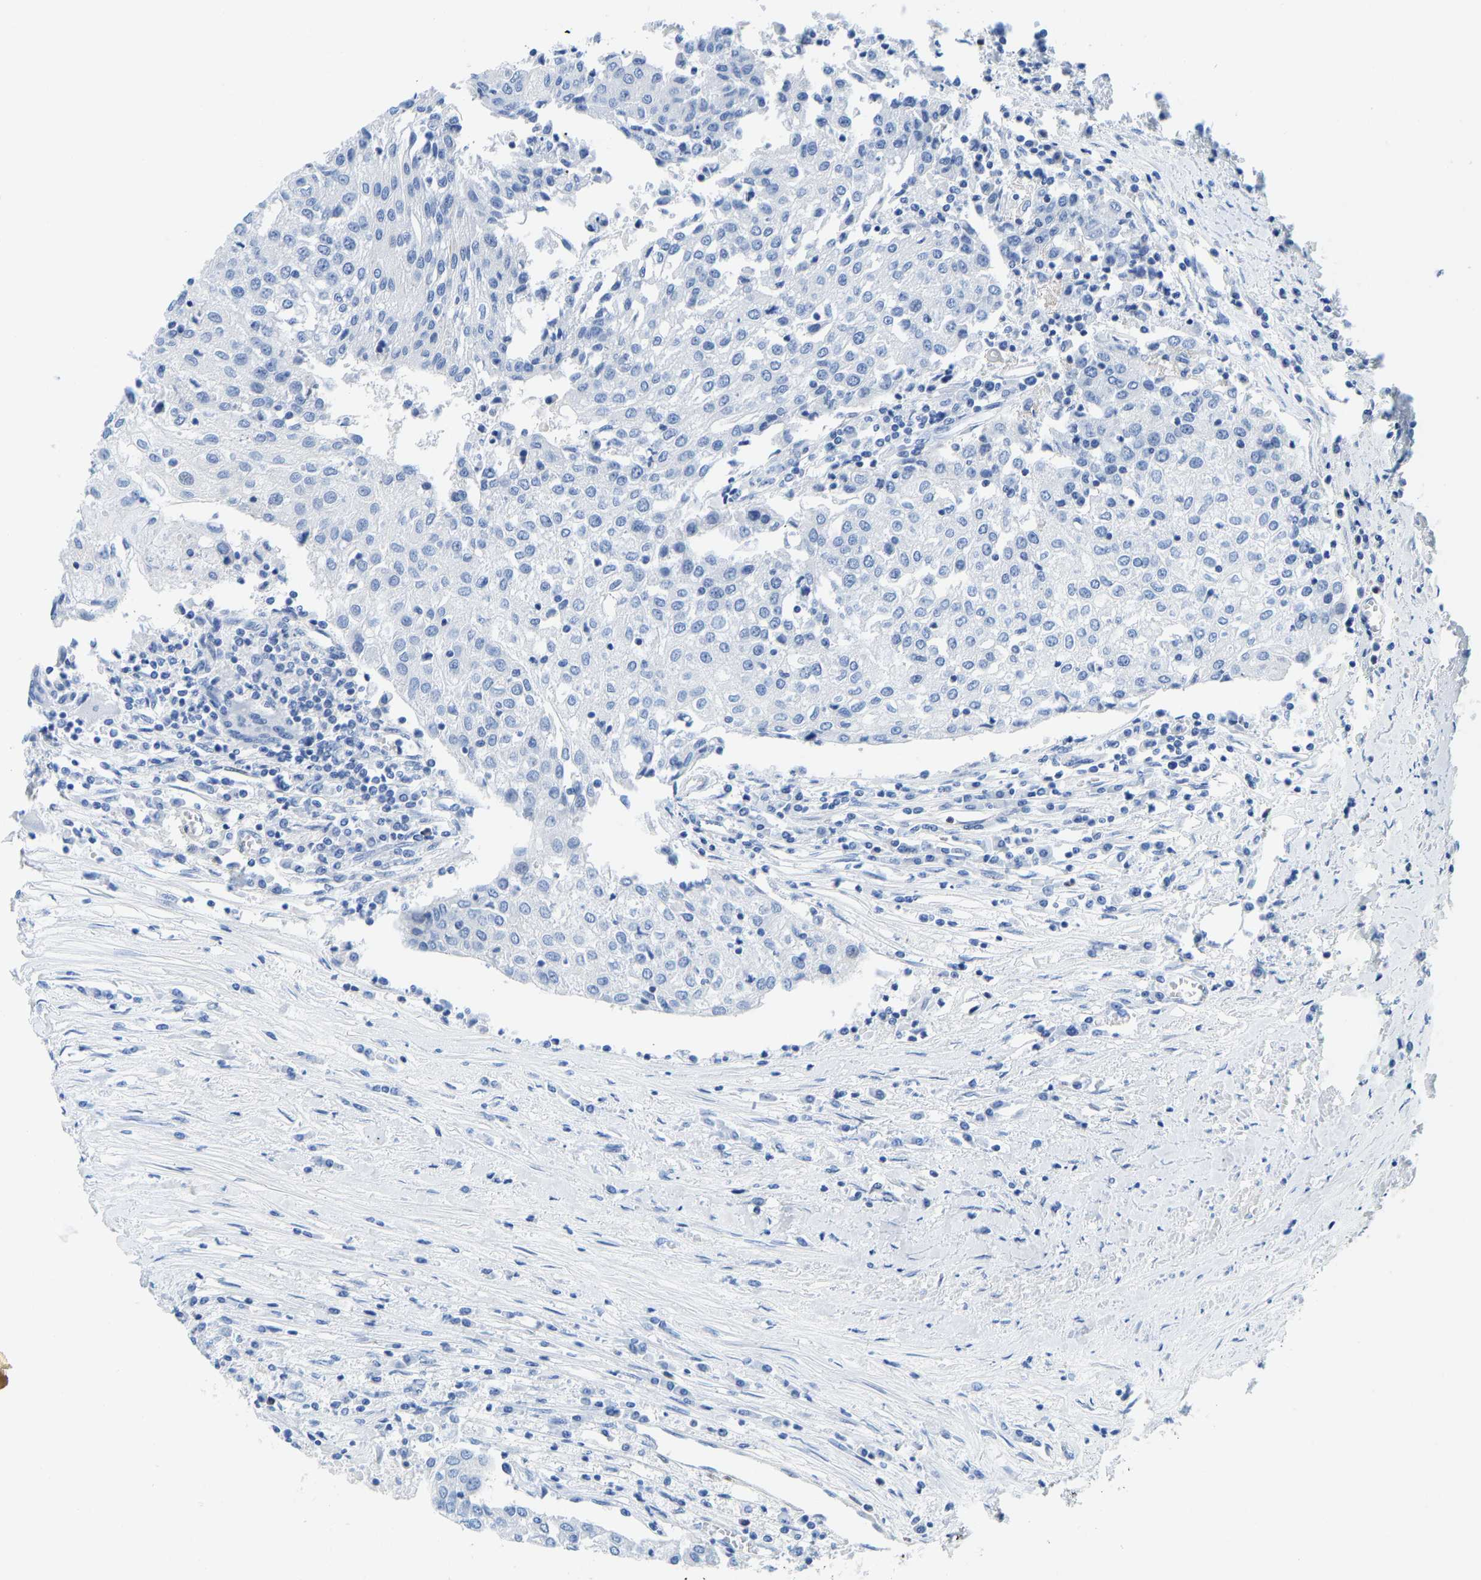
{"staining": {"intensity": "negative", "quantity": "none", "location": "none"}, "tissue": "urothelial cancer", "cell_type": "Tumor cells", "image_type": "cancer", "snomed": [{"axis": "morphology", "description": "Urothelial carcinoma, High grade"}, {"axis": "topography", "description": "Urinary bladder"}], "caption": "Immunohistochemistry histopathology image of neoplastic tissue: human urothelial carcinoma (high-grade) stained with DAB shows no significant protein staining in tumor cells.", "gene": "NKAIN3", "patient": {"sex": "female", "age": 85}}